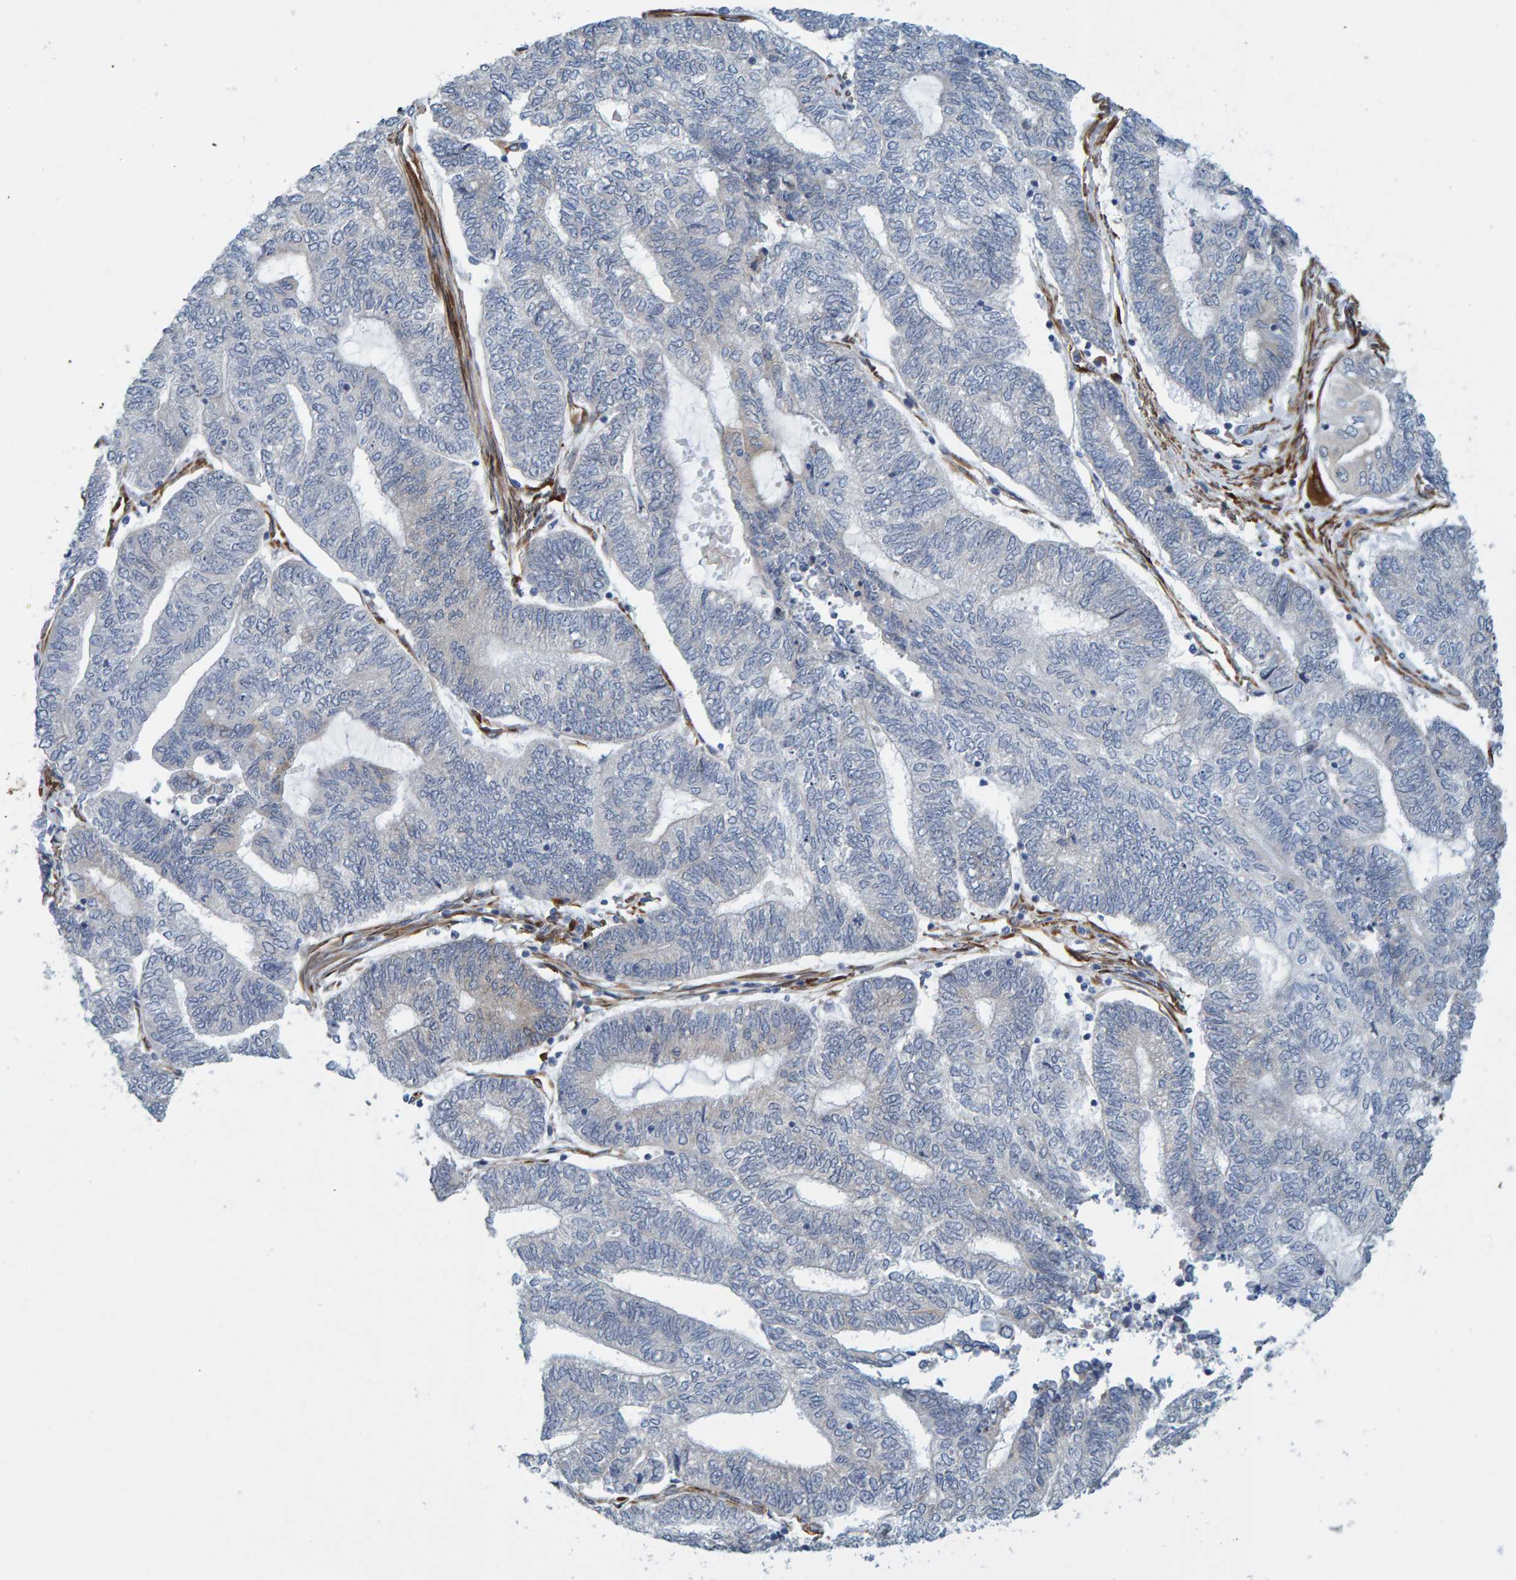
{"staining": {"intensity": "negative", "quantity": "none", "location": "none"}, "tissue": "endometrial cancer", "cell_type": "Tumor cells", "image_type": "cancer", "snomed": [{"axis": "morphology", "description": "Adenocarcinoma, NOS"}, {"axis": "topography", "description": "Uterus"}, {"axis": "topography", "description": "Endometrium"}], "caption": "Endometrial cancer stained for a protein using immunohistochemistry (IHC) shows no positivity tumor cells.", "gene": "MMP16", "patient": {"sex": "female", "age": 70}}